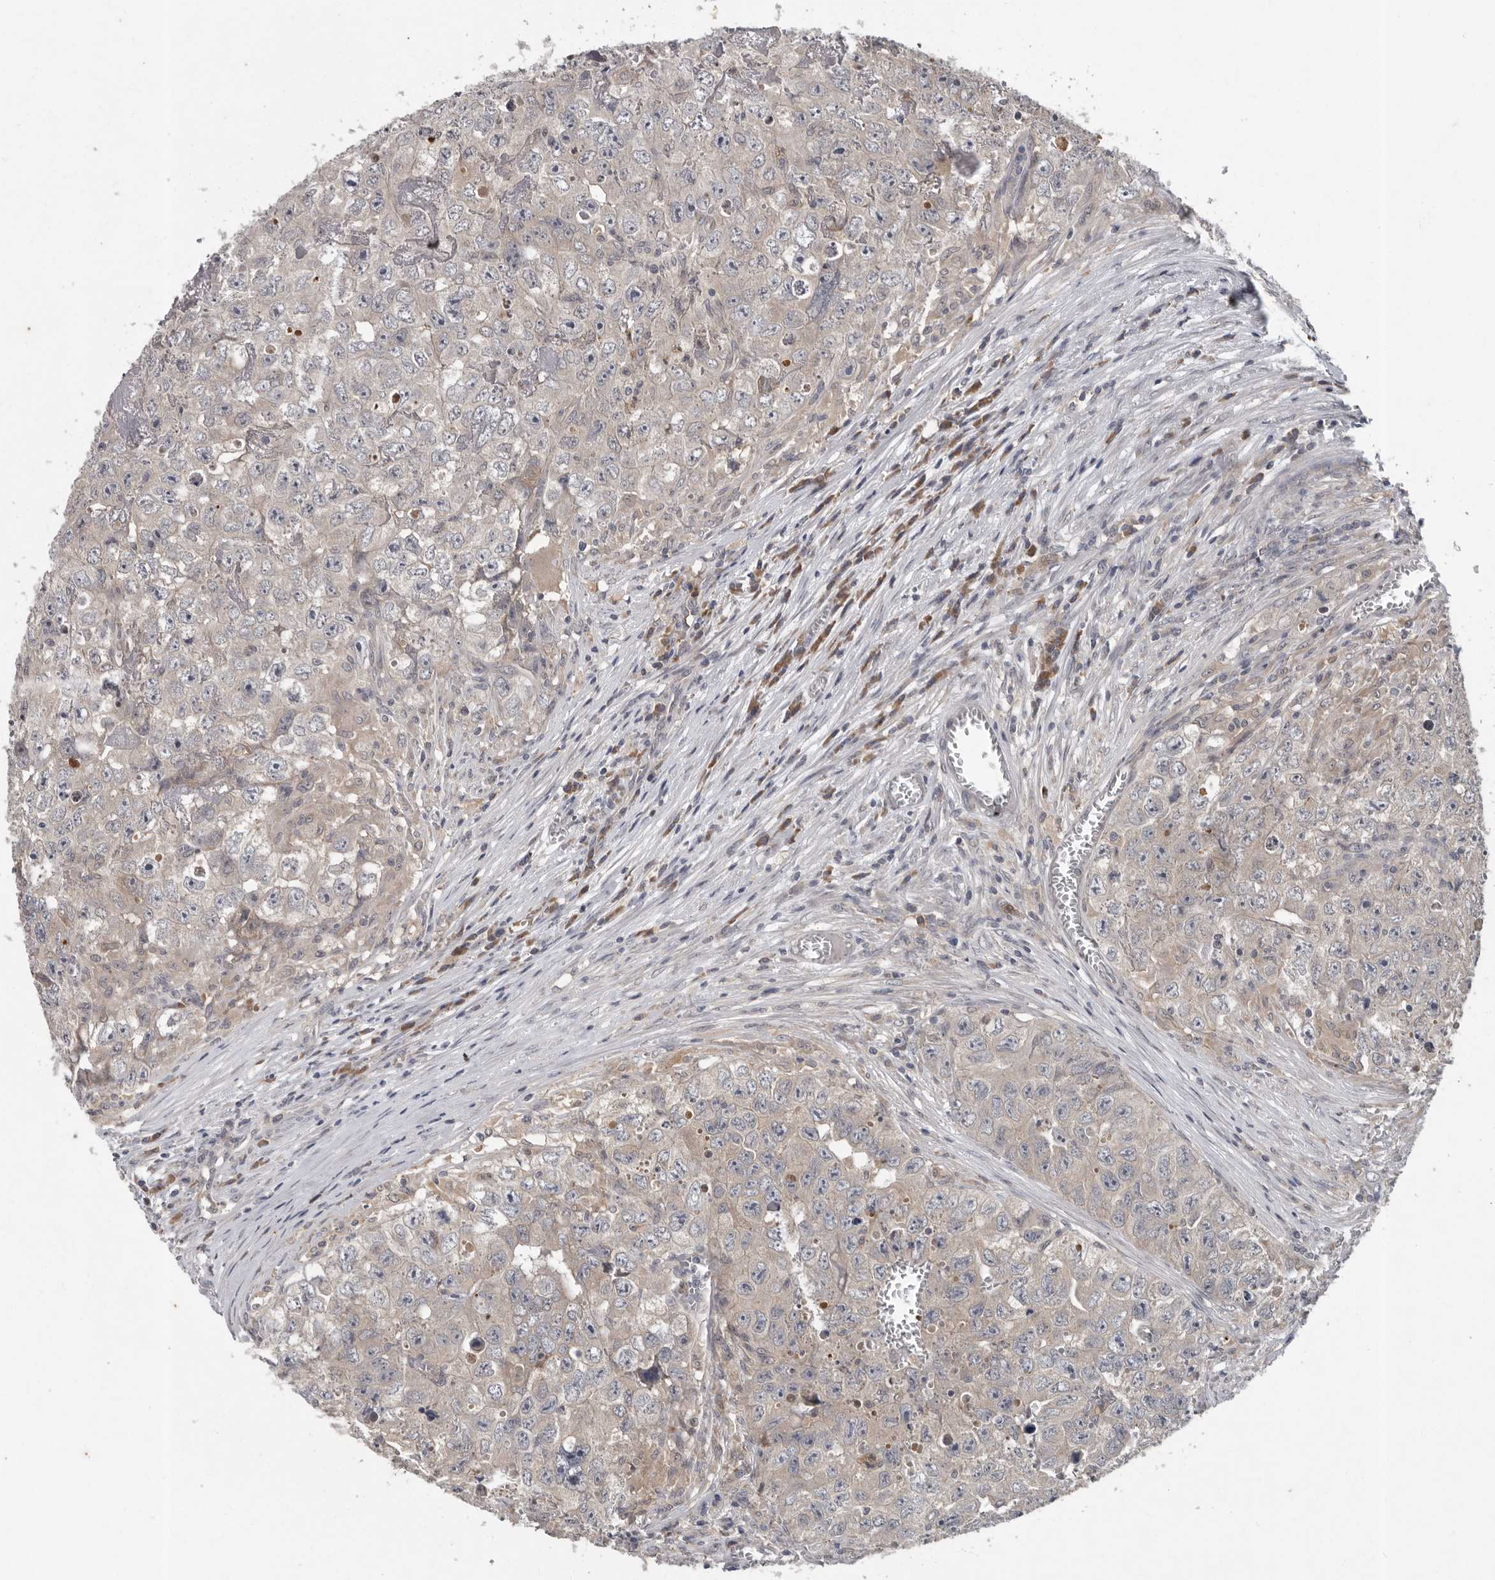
{"staining": {"intensity": "weak", "quantity": "25%-75%", "location": "cytoplasmic/membranous"}, "tissue": "testis cancer", "cell_type": "Tumor cells", "image_type": "cancer", "snomed": [{"axis": "morphology", "description": "Seminoma, NOS"}, {"axis": "morphology", "description": "Carcinoma, Embryonal, NOS"}, {"axis": "topography", "description": "Testis"}], "caption": "A brown stain labels weak cytoplasmic/membranous positivity of a protein in human testis embryonal carcinoma tumor cells.", "gene": "RALGPS2", "patient": {"sex": "male", "age": 43}}